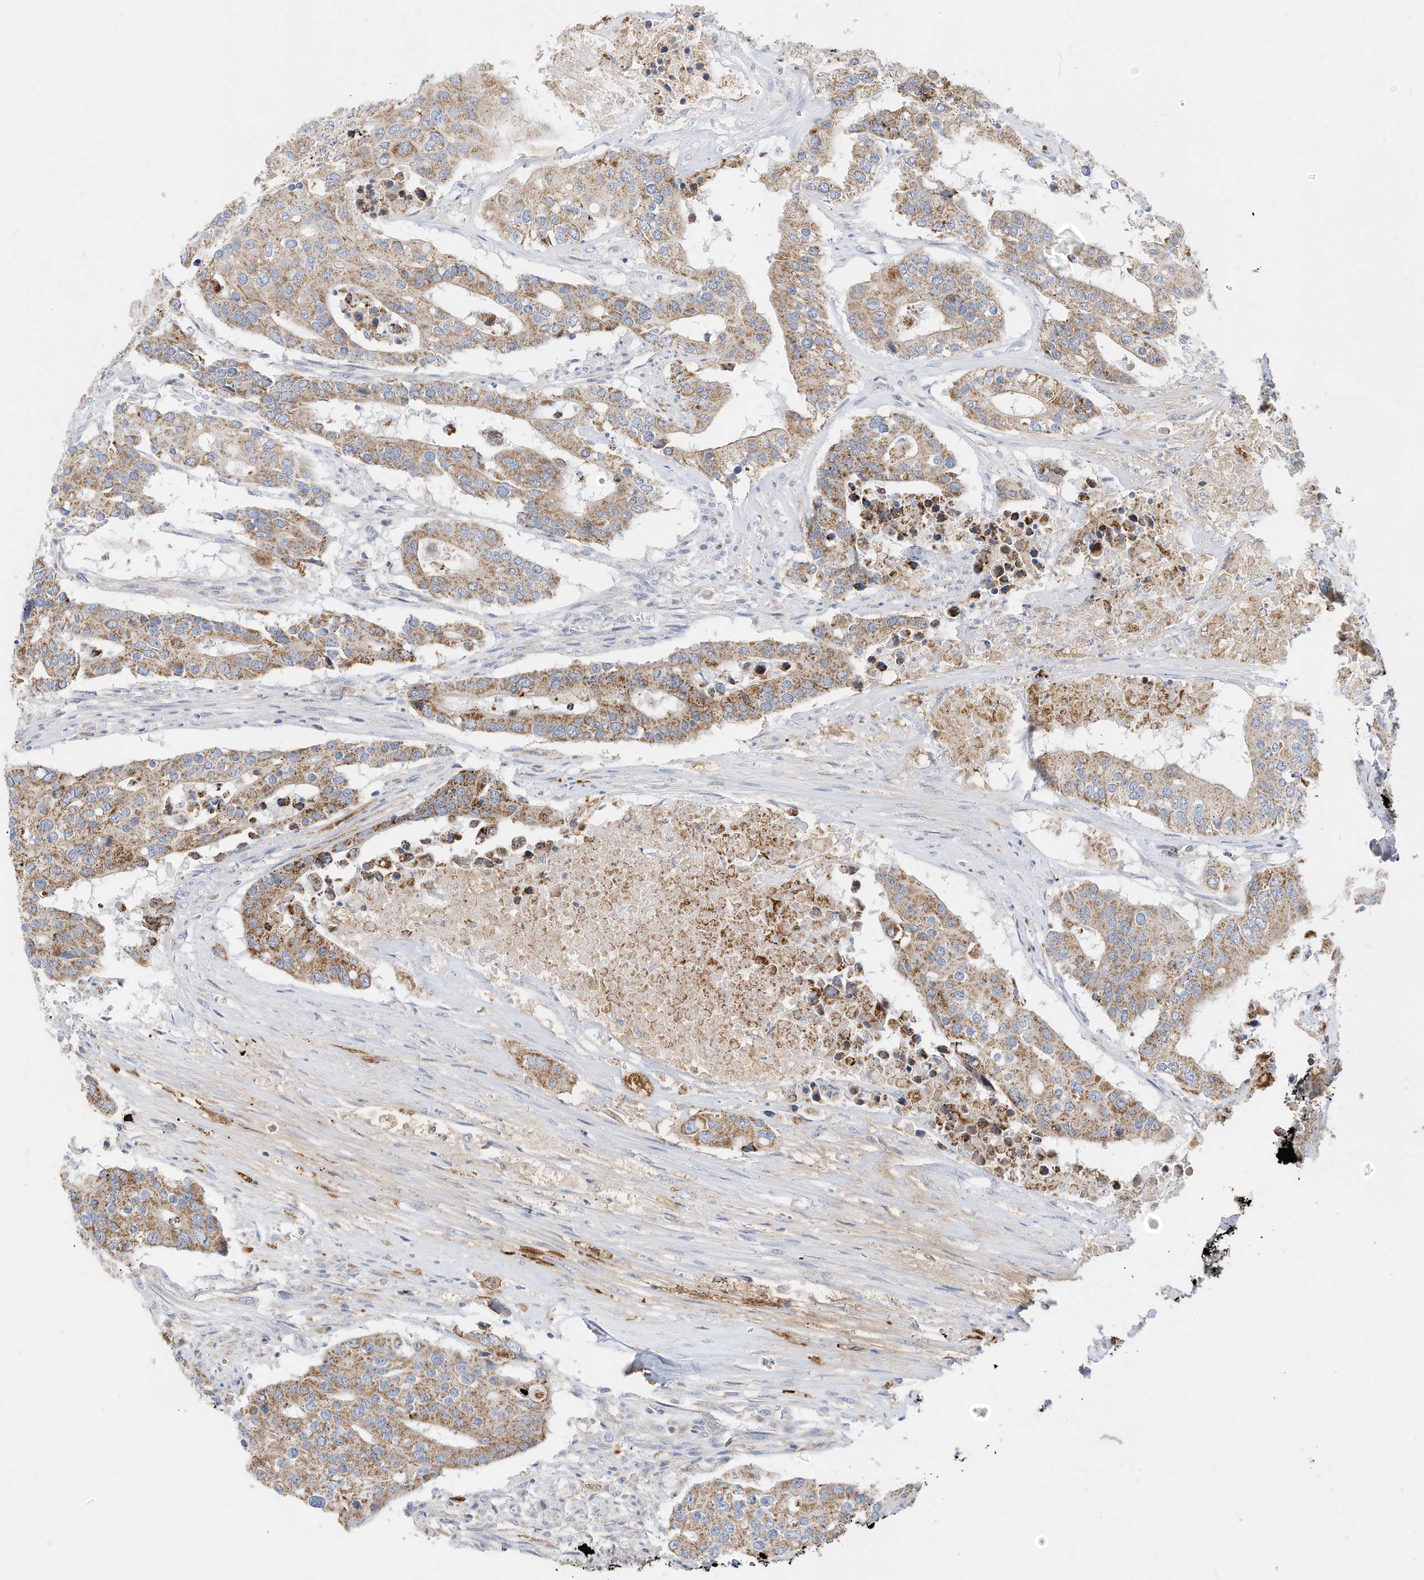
{"staining": {"intensity": "moderate", "quantity": ">75%", "location": "cytoplasmic/membranous"}, "tissue": "colorectal cancer", "cell_type": "Tumor cells", "image_type": "cancer", "snomed": [{"axis": "morphology", "description": "Adenocarcinoma, NOS"}, {"axis": "topography", "description": "Colon"}], "caption": "Colorectal cancer (adenocarcinoma) stained with a brown dye shows moderate cytoplasmic/membranous positive positivity in approximately >75% of tumor cells.", "gene": "RHOH", "patient": {"sex": "male", "age": 77}}